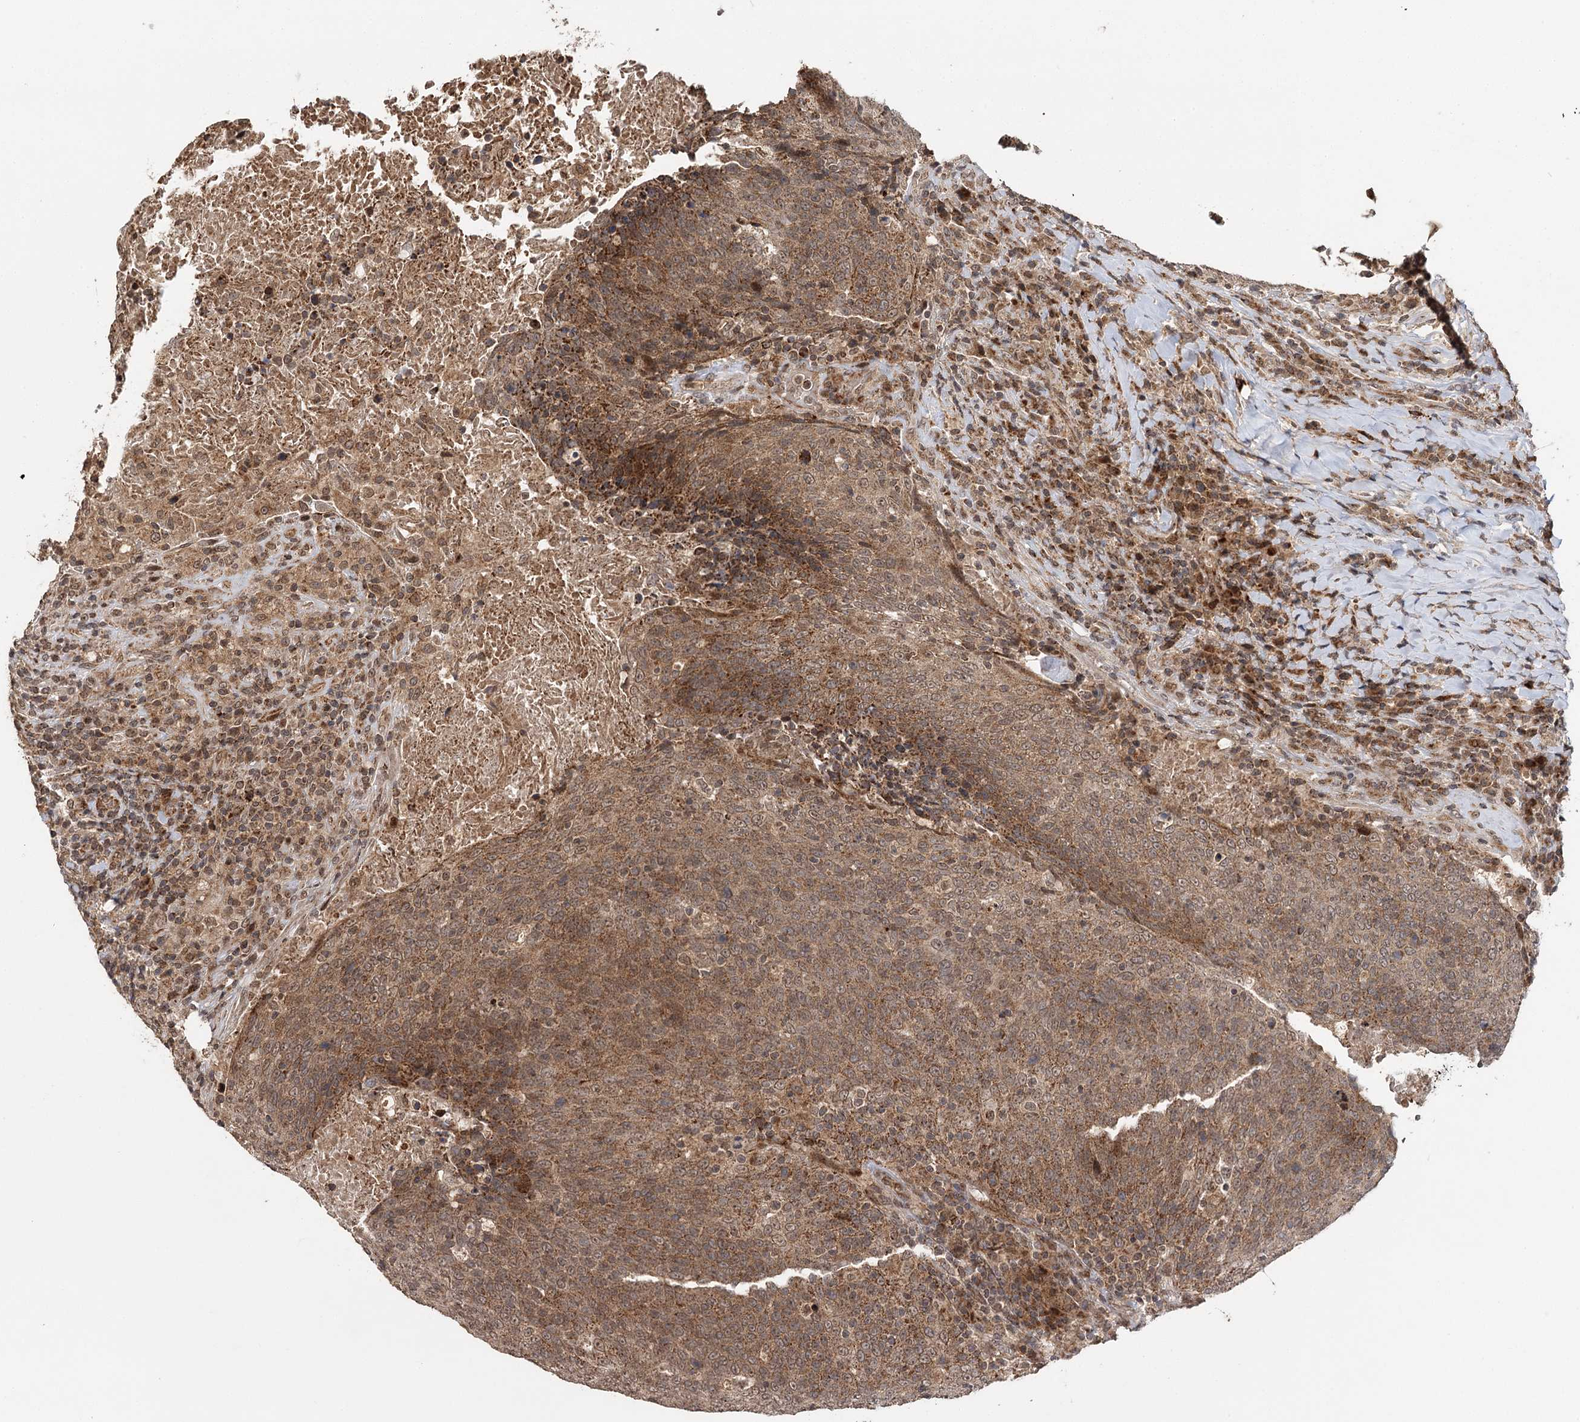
{"staining": {"intensity": "moderate", "quantity": ">75%", "location": "cytoplasmic/membranous"}, "tissue": "head and neck cancer", "cell_type": "Tumor cells", "image_type": "cancer", "snomed": [{"axis": "morphology", "description": "Squamous cell carcinoma, NOS"}, {"axis": "morphology", "description": "Squamous cell carcinoma, metastatic, NOS"}, {"axis": "topography", "description": "Lymph node"}, {"axis": "topography", "description": "Head-Neck"}], "caption": "A brown stain shows moderate cytoplasmic/membranous positivity of a protein in head and neck squamous cell carcinoma tumor cells. (Stains: DAB (3,3'-diaminobenzidine) in brown, nuclei in blue, Microscopy: brightfield microscopy at high magnification).", "gene": "ZNRF3", "patient": {"sex": "male", "age": 62}}